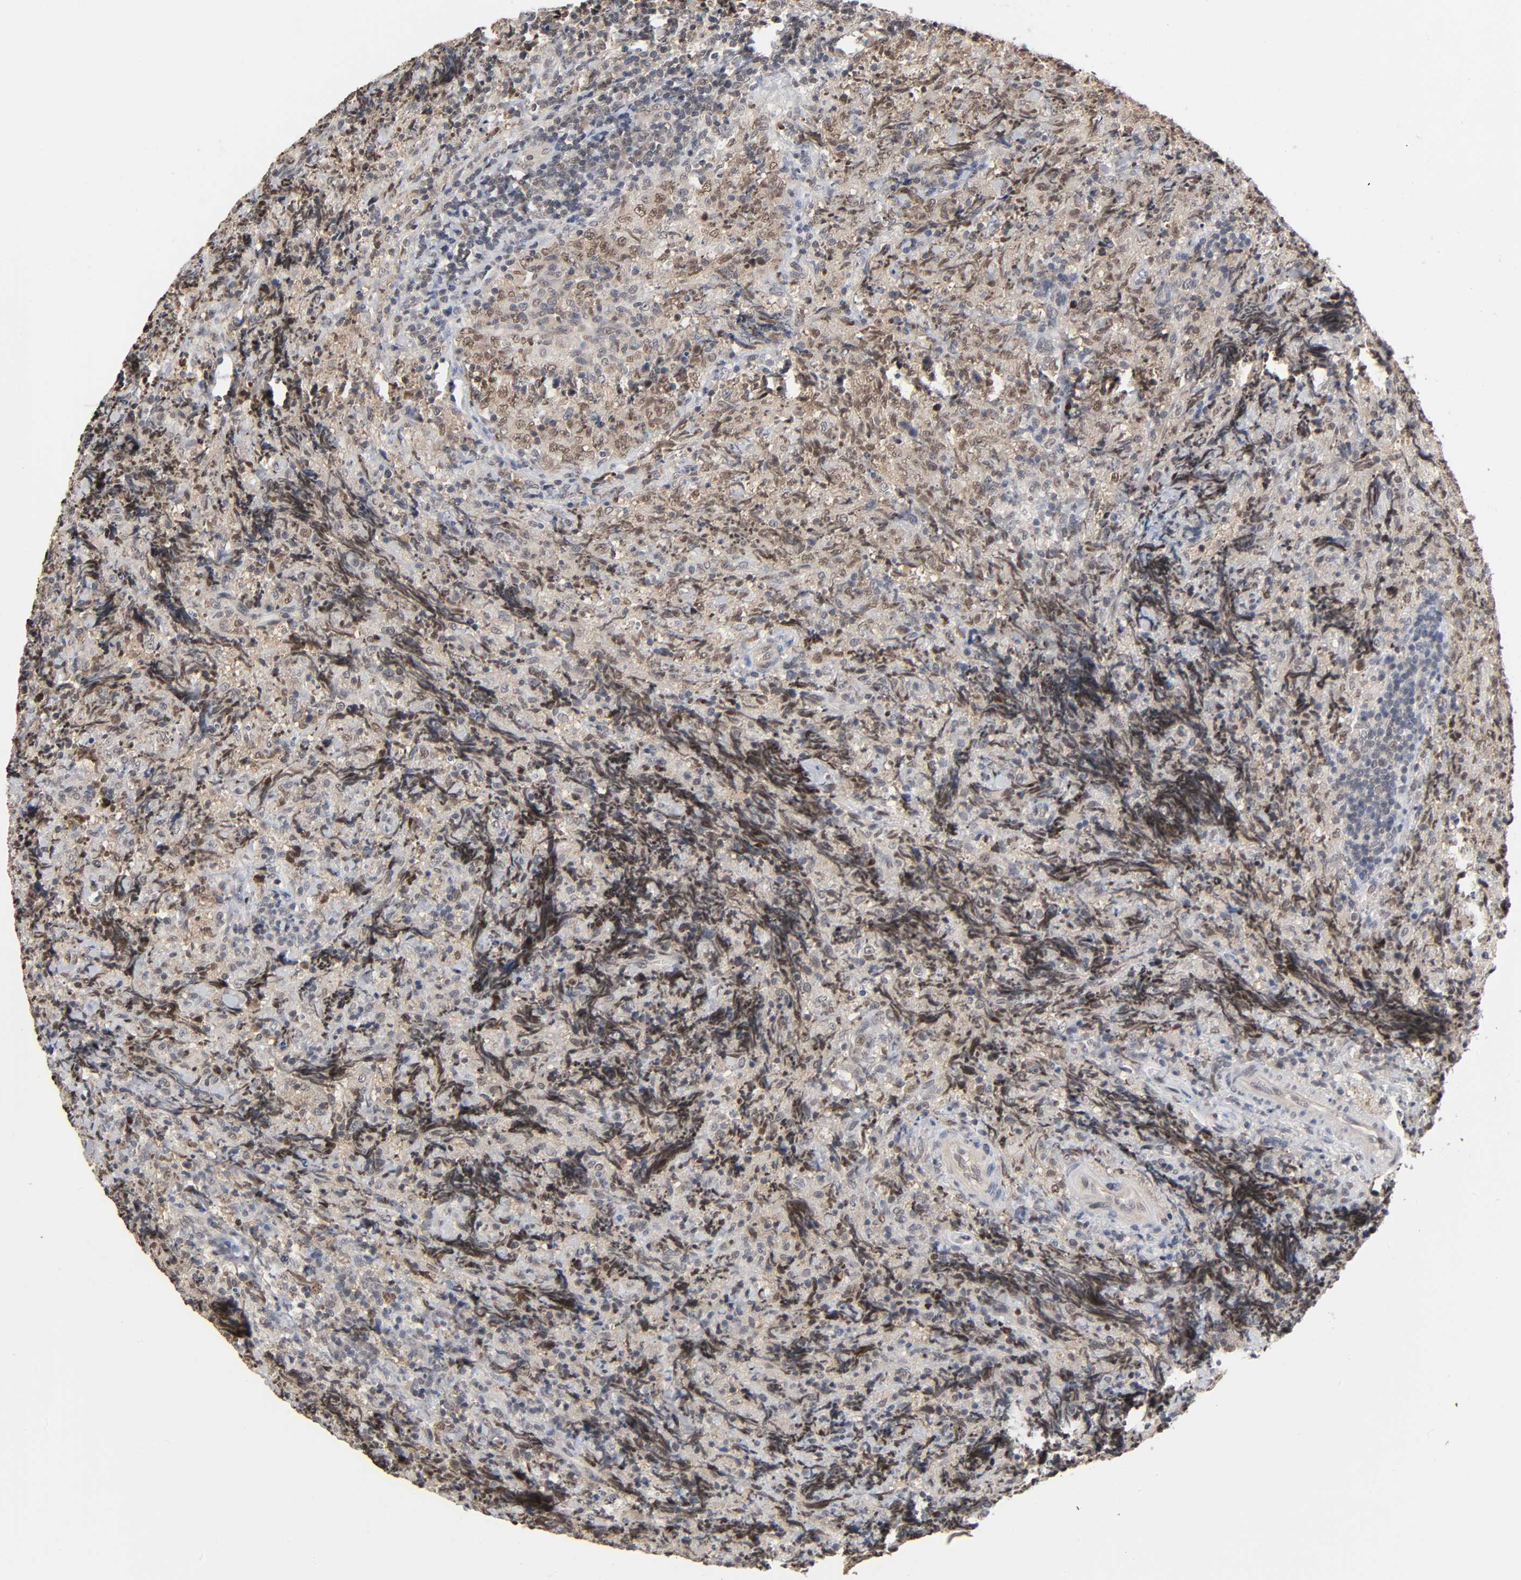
{"staining": {"intensity": "moderate", "quantity": ">75%", "location": "cytoplasmic/membranous,nuclear"}, "tissue": "lymphoma", "cell_type": "Tumor cells", "image_type": "cancer", "snomed": [{"axis": "morphology", "description": "Malignant lymphoma, non-Hodgkin's type, High grade"}, {"axis": "topography", "description": "Tonsil"}], "caption": "IHC (DAB) staining of high-grade malignant lymphoma, non-Hodgkin's type shows moderate cytoplasmic/membranous and nuclear protein positivity in about >75% of tumor cells.", "gene": "HTR1E", "patient": {"sex": "female", "age": 36}}